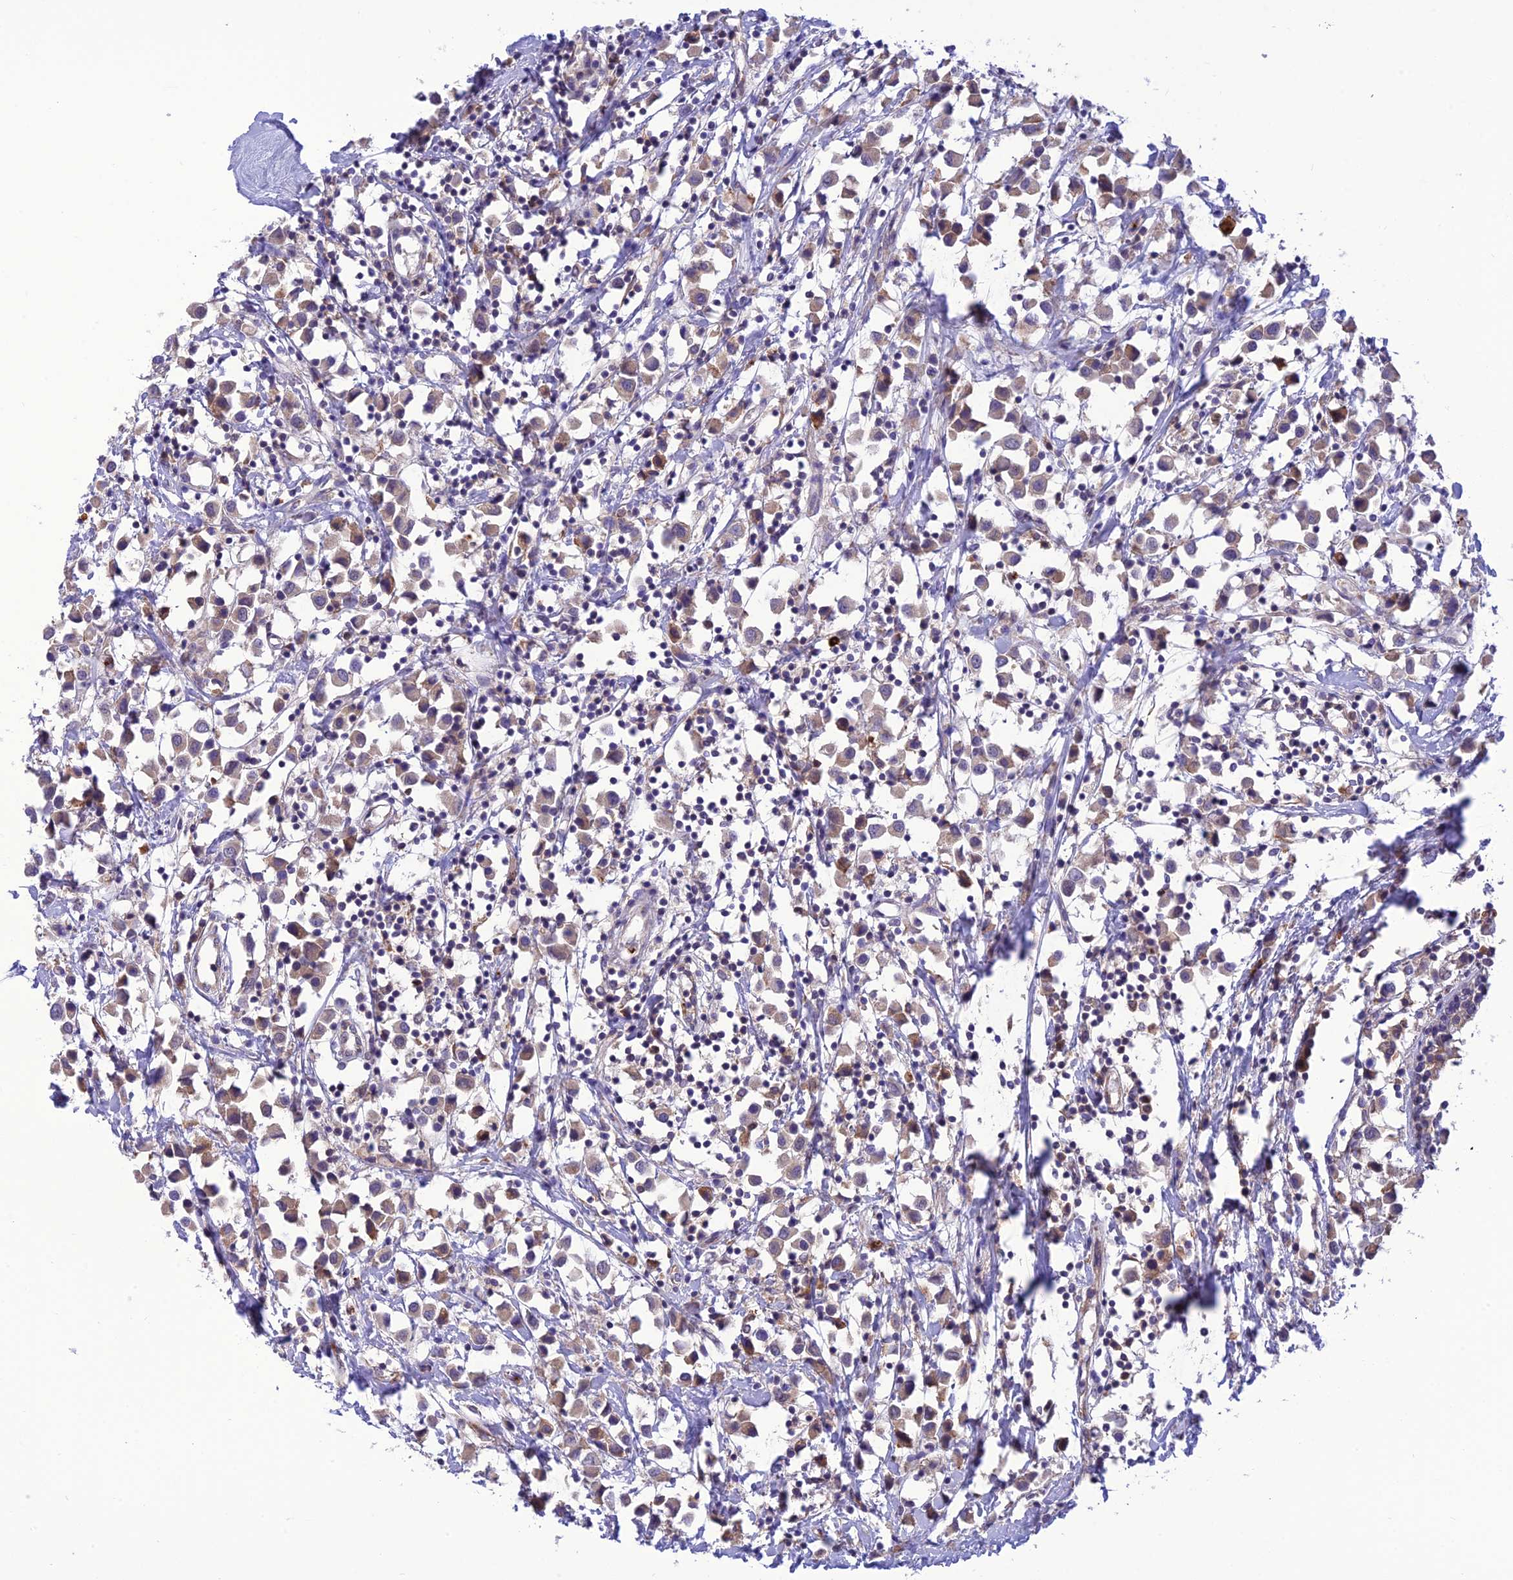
{"staining": {"intensity": "weak", "quantity": "25%-75%", "location": "cytoplasmic/membranous"}, "tissue": "breast cancer", "cell_type": "Tumor cells", "image_type": "cancer", "snomed": [{"axis": "morphology", "description": "Duct carcinoma"}, {"axis": "topography", "description": "Breast"}], "caption": "Protein staining exhibits weak cytoplasmic/membranous positivity in about 25%-75% of tumor cells in infiltrating ductal carcinoma (breast).", "gene": "RNF126", "patient": {"sex": "female", "age": 61}}